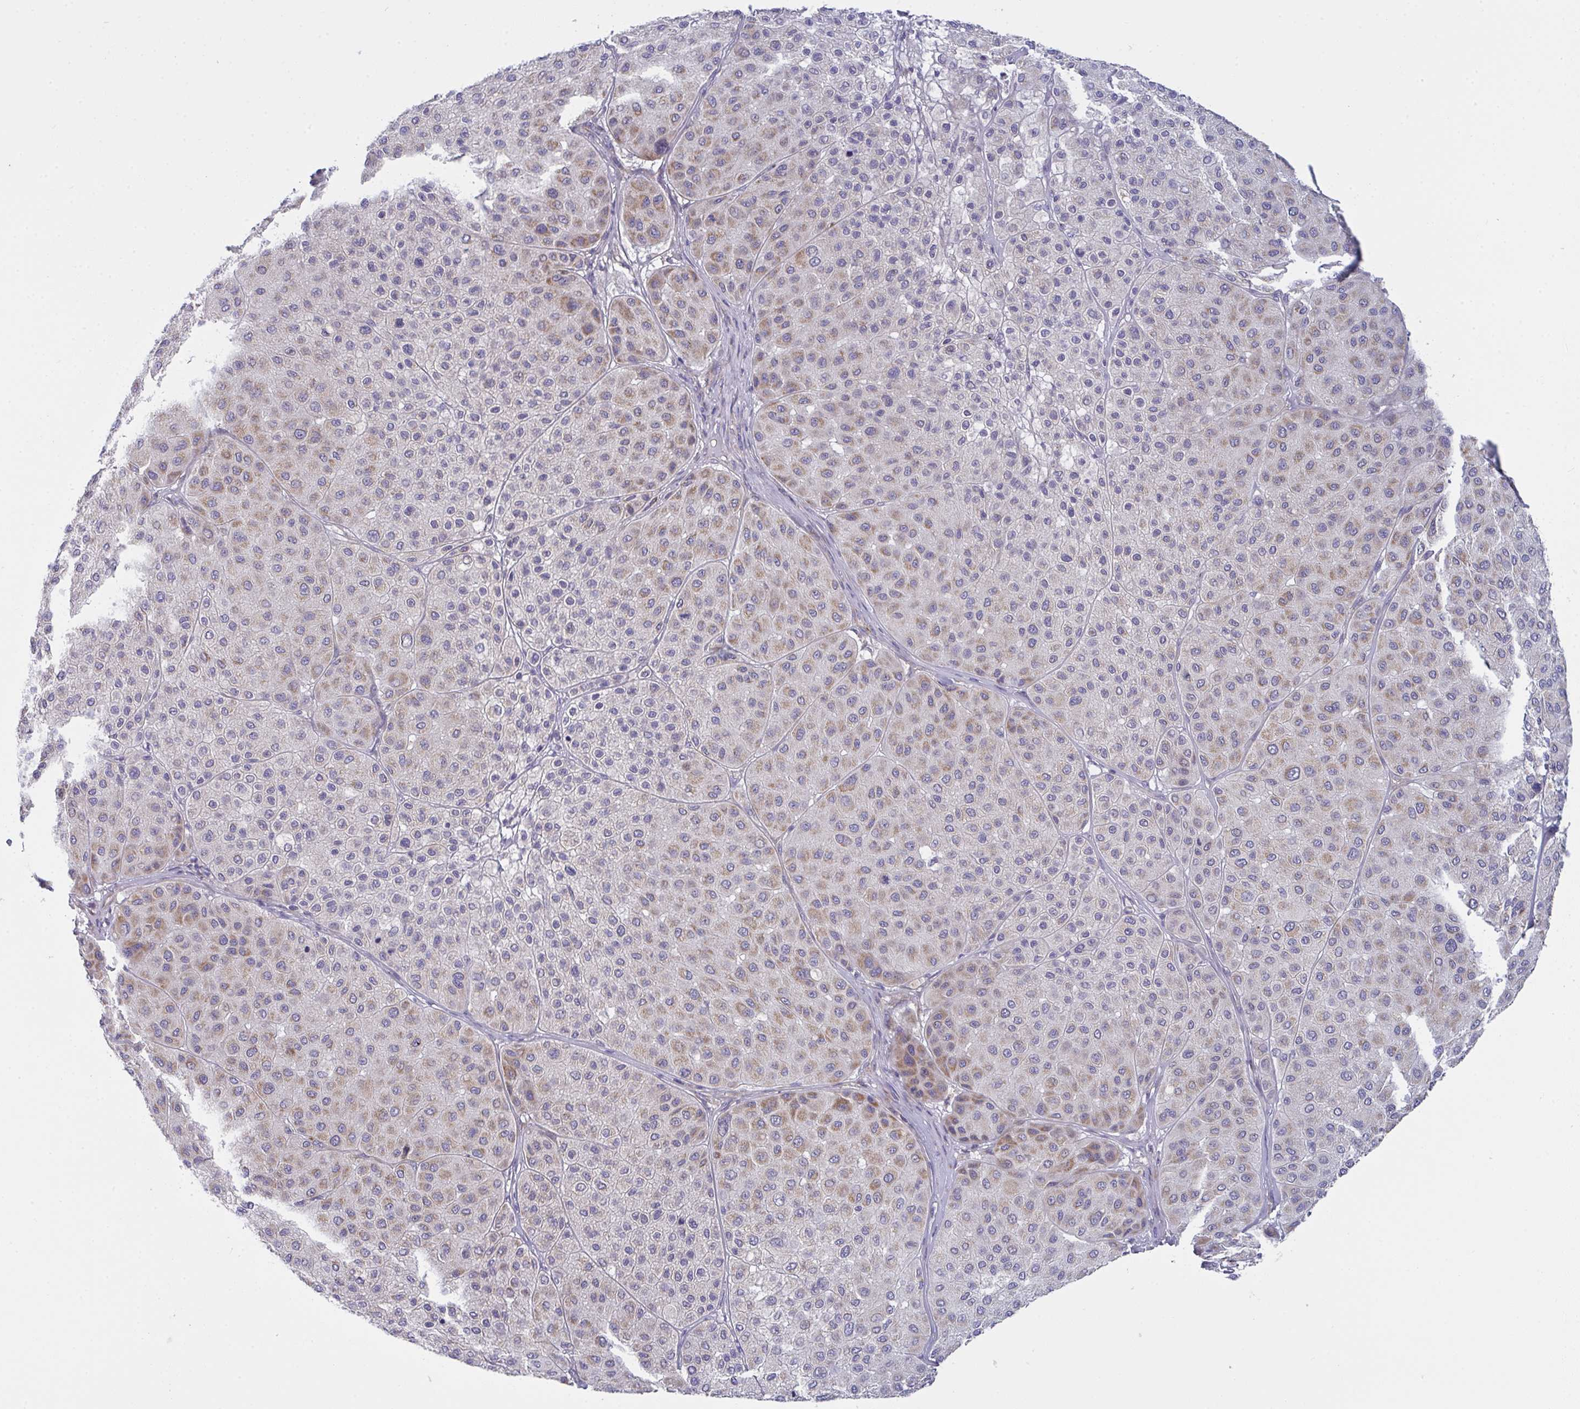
{"staining": {"intensity": "moderate", "quantity": "<25%", "location": "cytoplasmic/membranous"}, "tissue": "melanoma", "cell_type": "Tumor cells", "image_type": "cancer", "snomed": [{"axis": "morphology", "description": "Malignant melanoma, Metastatic site"}, {"axis": "topography", "description": "Smooth muscle"}], "caption": "Moderate cytoplasmic/membranous expression for a protein is identified in about <25% of tumor cells of melanoma using IHC.", "gene": "MRPS2", "patient": {"sex": "male", "age": 41}}